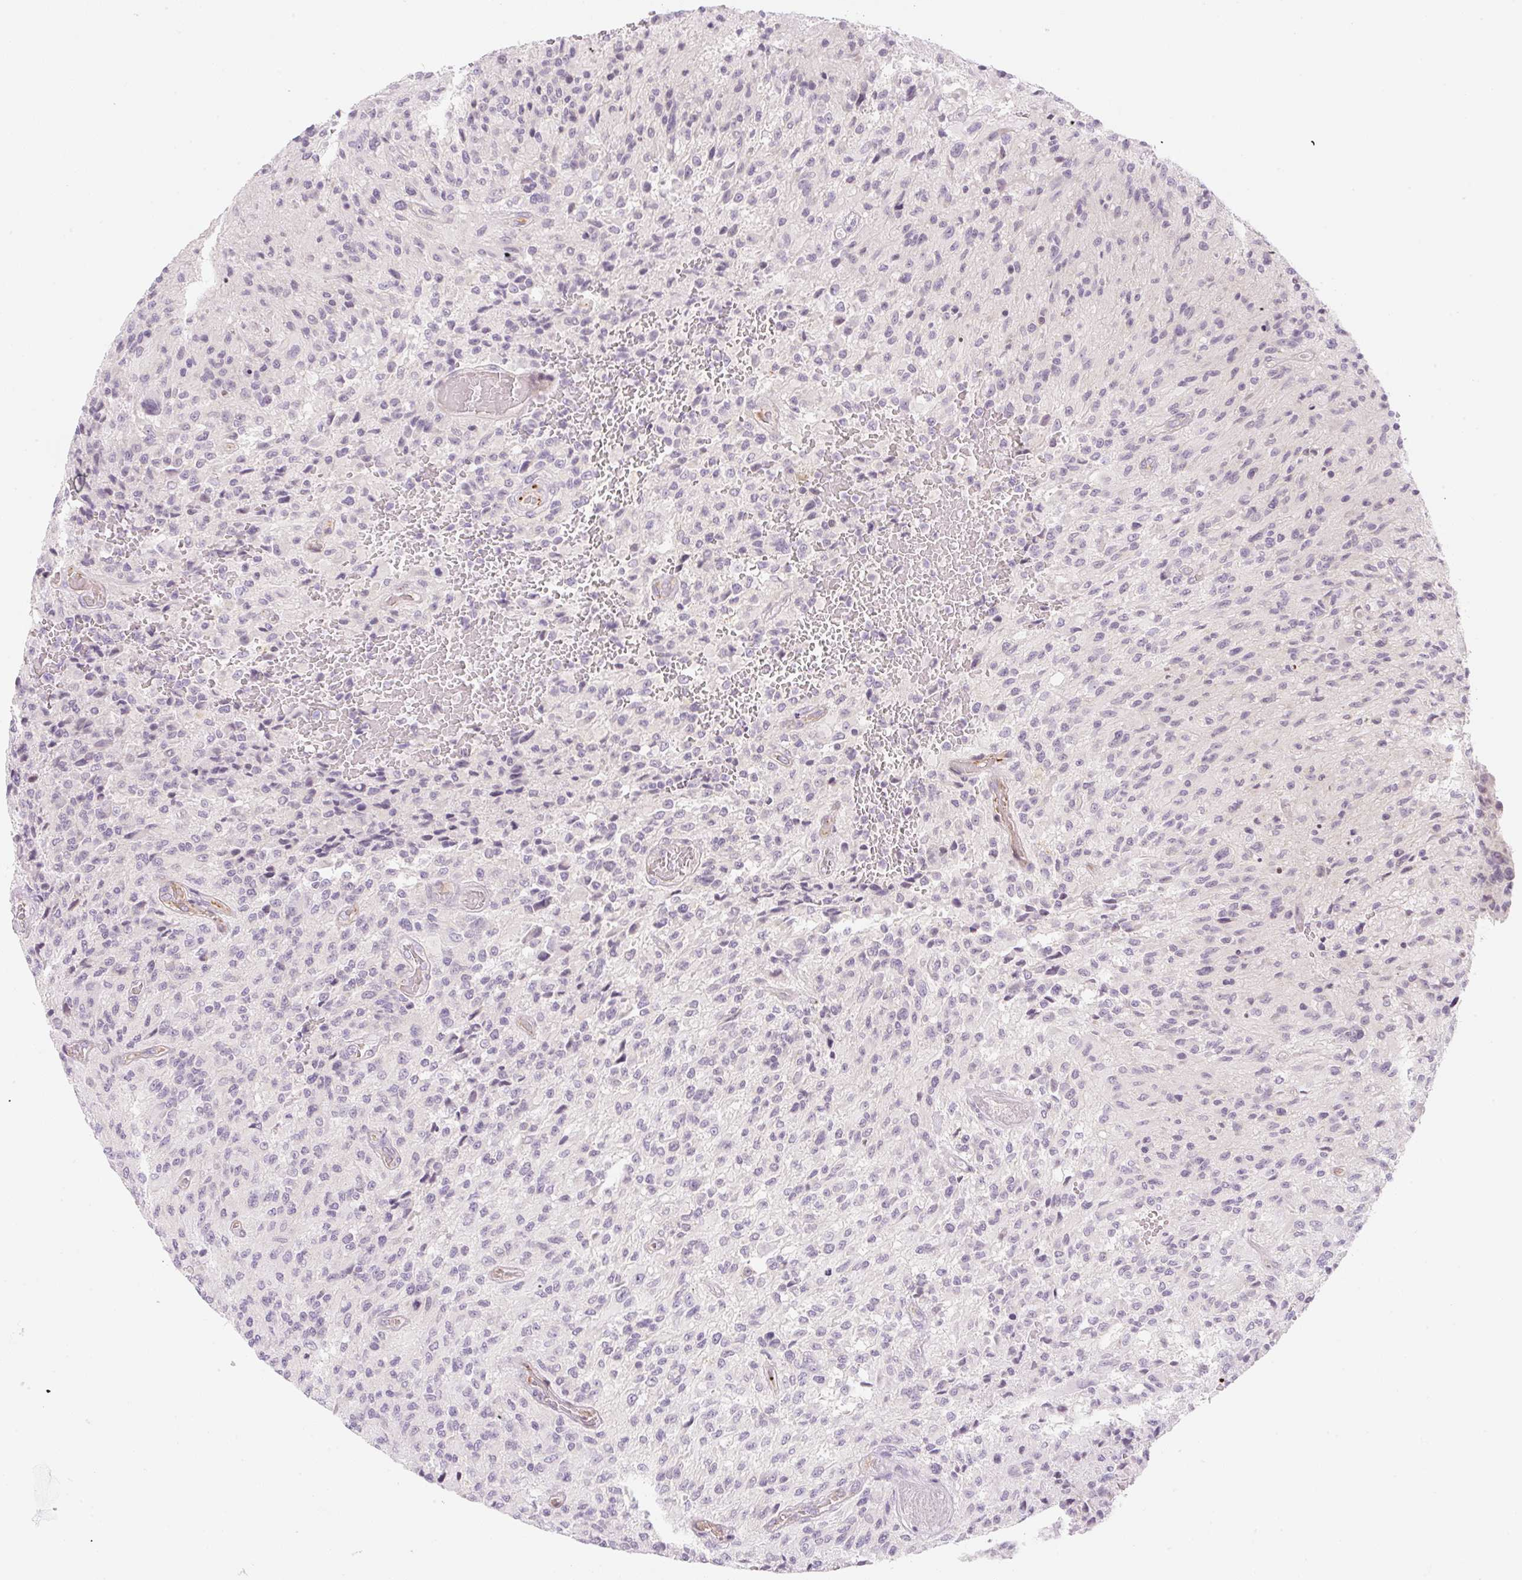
{"staining": {"intensity": "negative", "quantity": "none", "location": "none"}, "tissue": "glioma", "cell_type": "Tumor cells", "image_type": "cancer", "snomed": [{"axis": "morphology", "description": "Normal tissue, NOS"}, {"axis": "morphology", "description": "Glioma, malignant, High grade"}, {"axis": "topography", "description": "Cerebral cortex"}], "caption": "DAB (3,3'-diaminobenzidine) immunohistochemical staining of human malignant glioma (high-grade) displays no significant positivity in tumor cells.", "gene": "CASKIN1", "patient": {"sex": "male", "age": 56}}